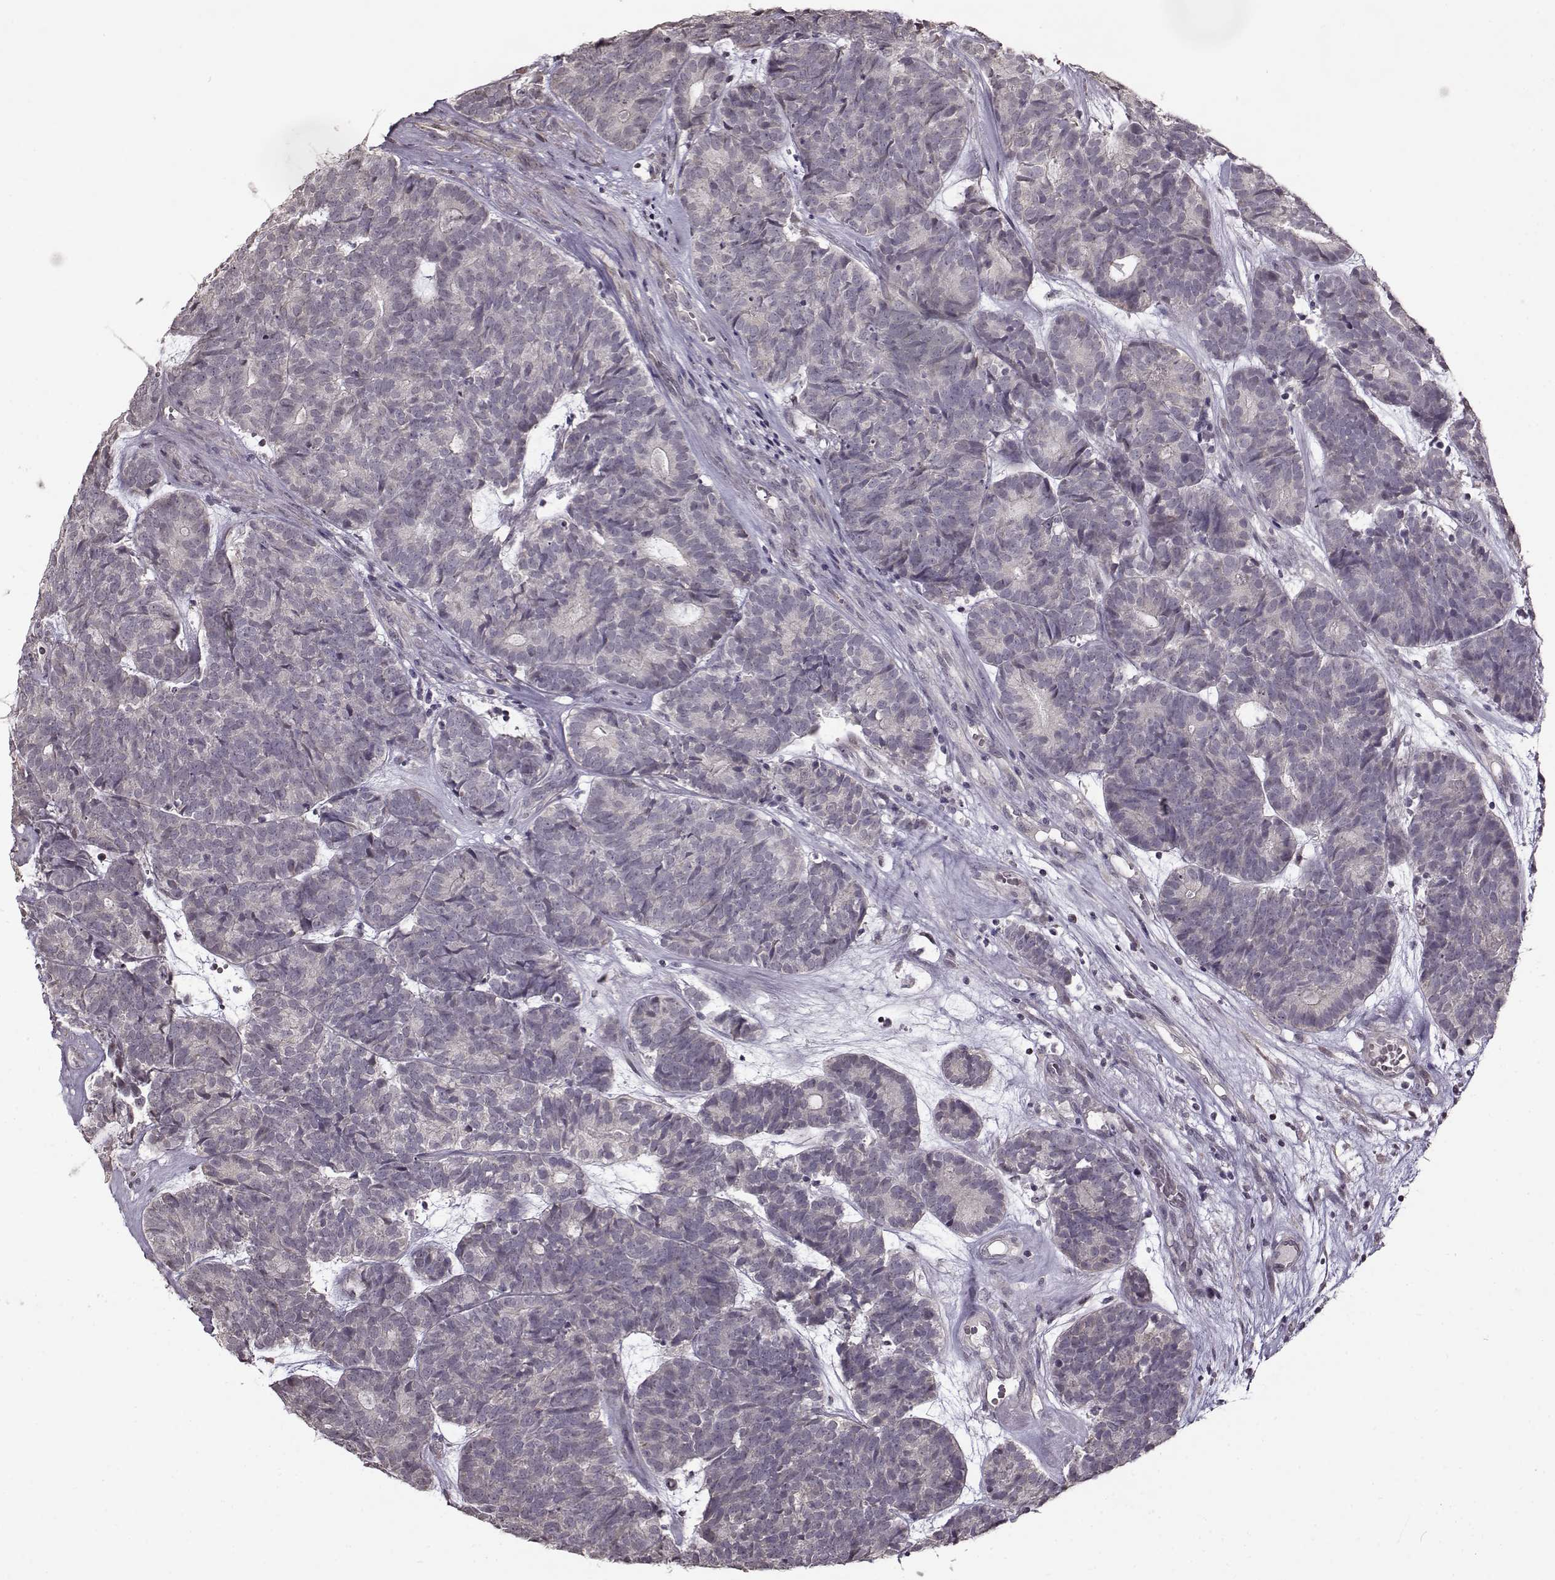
{"staining": {"intensity": "negative", "quantity": "none", "location": "none"}, "tissue": "head and neck cancer", "cell_type": "Tumor cells", "image_type": "cancer", "snomed": [{"axis": "morphology", "description": "Adenocarcinoma, NOS"}, {"axis": "topography", "description": "Head-Neck"}], "caption": "A micrograph of human adenocarcinoma (head and neck) is negative for staining in tumor cells.", "gene": "FSHB", "patient": {"sex": "female", "age": 81}}